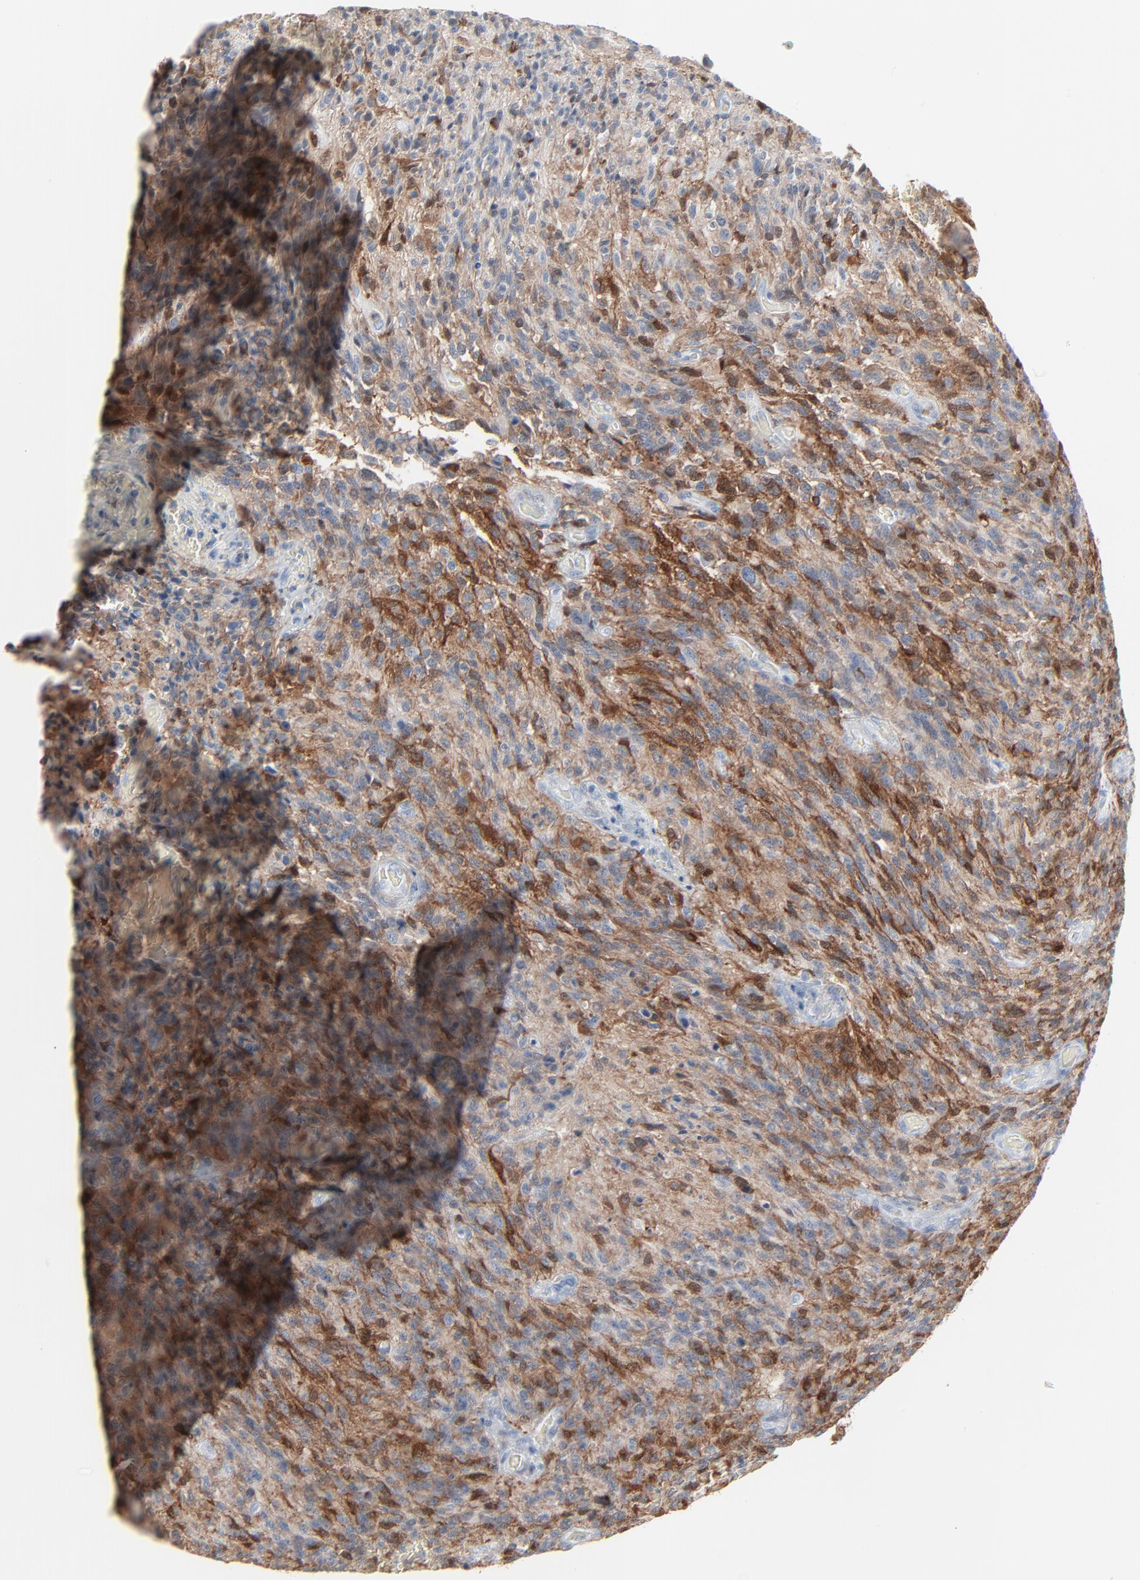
{"staining": {"intensity": "moderate", "quantity": "25%-75%", "location": "cytoplasmic/membranous"}, "tissue": "glioma", "cell_type": "Tumor cells", "image_type": "cancer", "snomed": [{"axis": "morphology", "description": "Normal tissue, NOS"}, {"axis": "morphology", "description": "Glioma, malignant, High grade"}, {"axis": "topography", "description": "Cerebral cortex"}], "caption": "Immunohistochemistry of malignant high-grade glioma exhibits medium levels of moderate cytoplasmic/membranous positivity in approximately 25%-75% of tumor cells.", "gene": "PHGDH", "patient": {"sex": "male", "age": 56}}